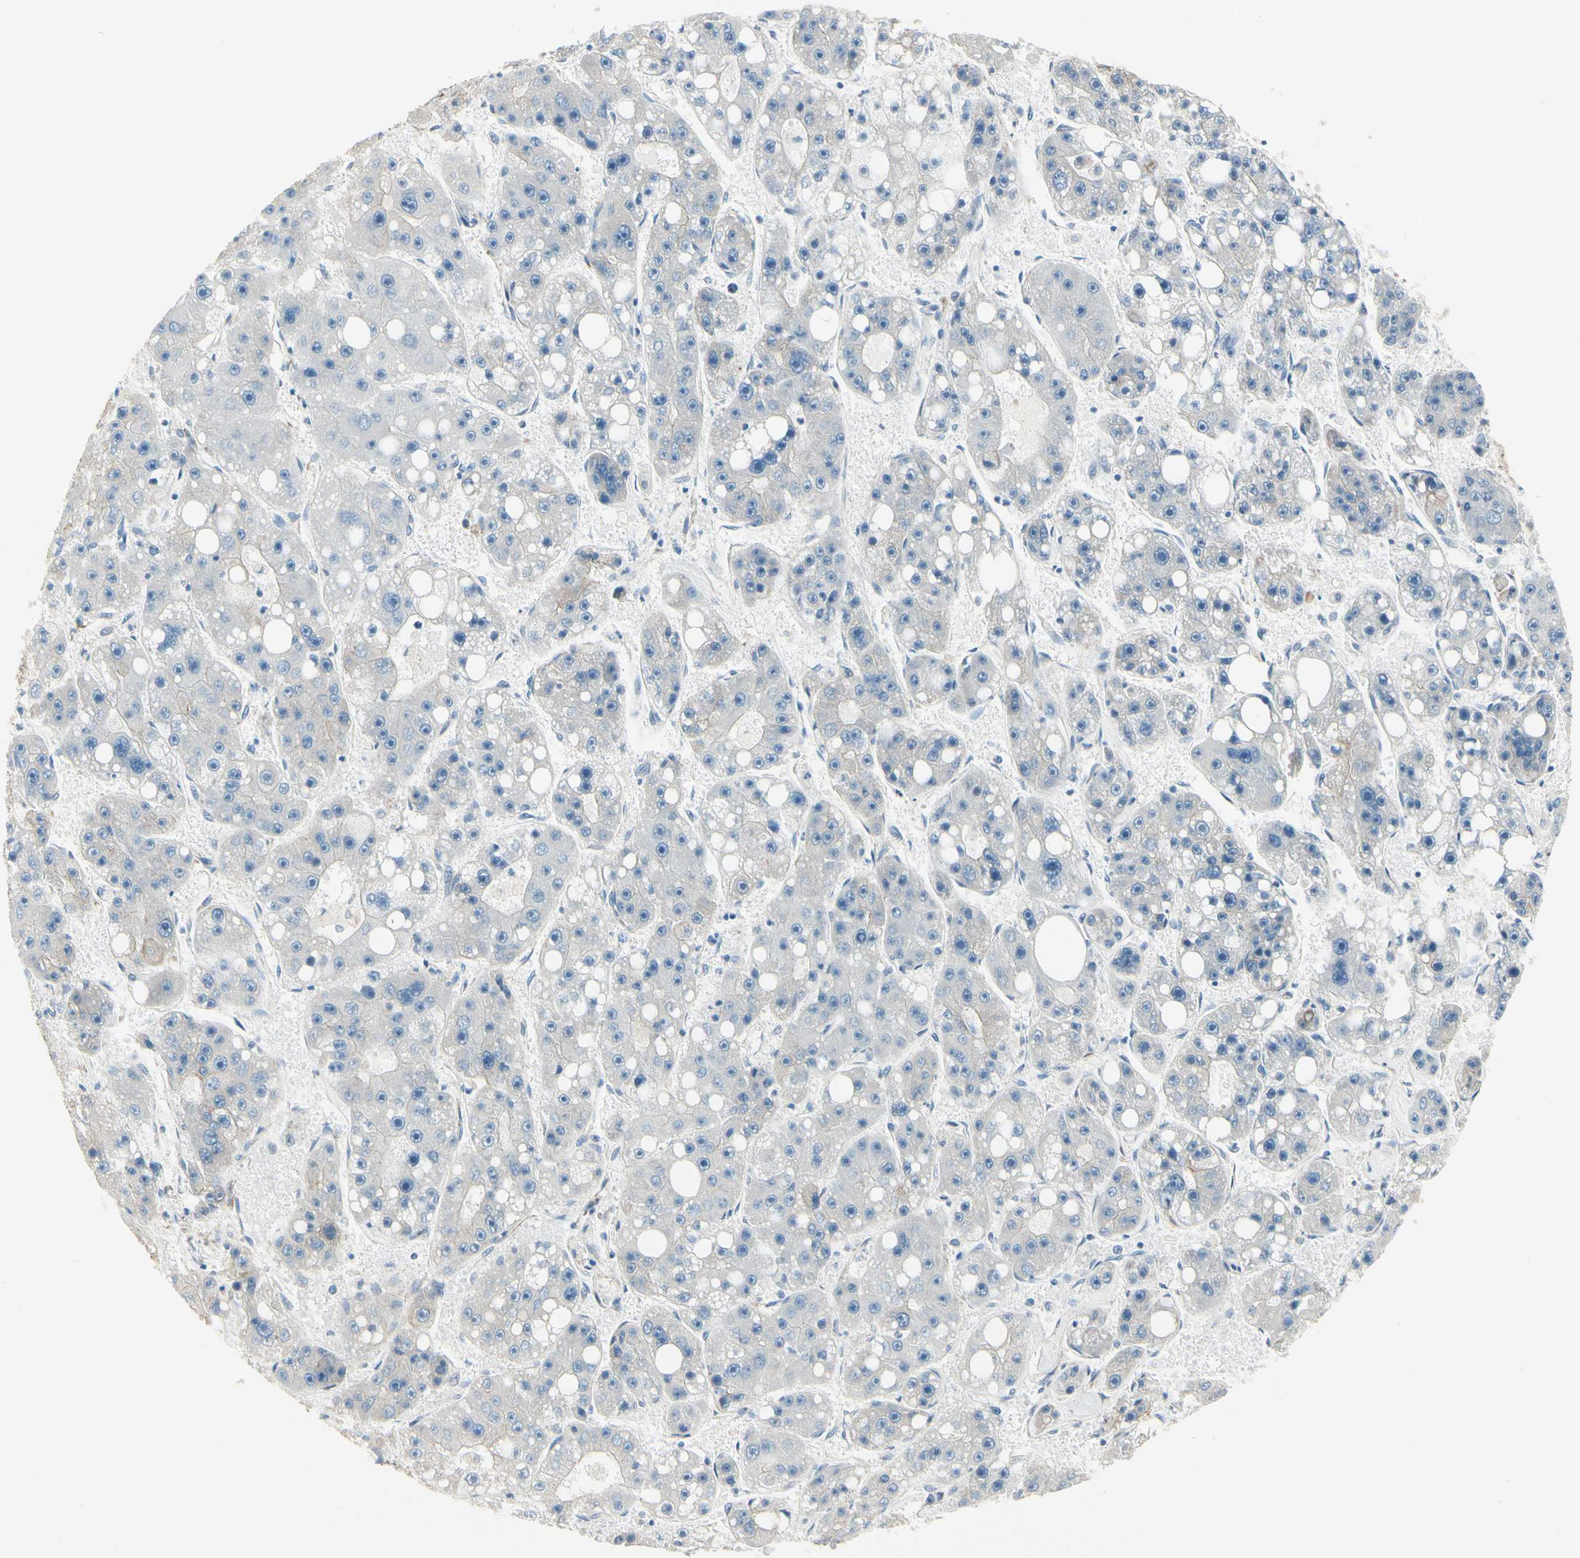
{"staining": {"intensity": "weak", "quantity": "<25%", "location": "cytoplasmic/membranous"}, "tissue": "liver cancer", "cell_type": "Tumor cells", "image_type": "cancer", "snomed": [{"axis": "morphology", "description": "Carcinoma, Hepatocellular, NOS"}, {"axis": "topography", "description": "Liver"}], "caption": "High power microscopy image of an immunohistochemistry (IHC) photomicrograph of liver cancer (hepatocellular carcinoma), revealing no significant expression in tumor cells. (DAB (3,3'-diaminobenzidine) immunohistochemistry (IHC) visualized using brightfield microscopy, high magnification).", "gene": "DUSP12", "patient": {"sex": "female", "age": 61}}